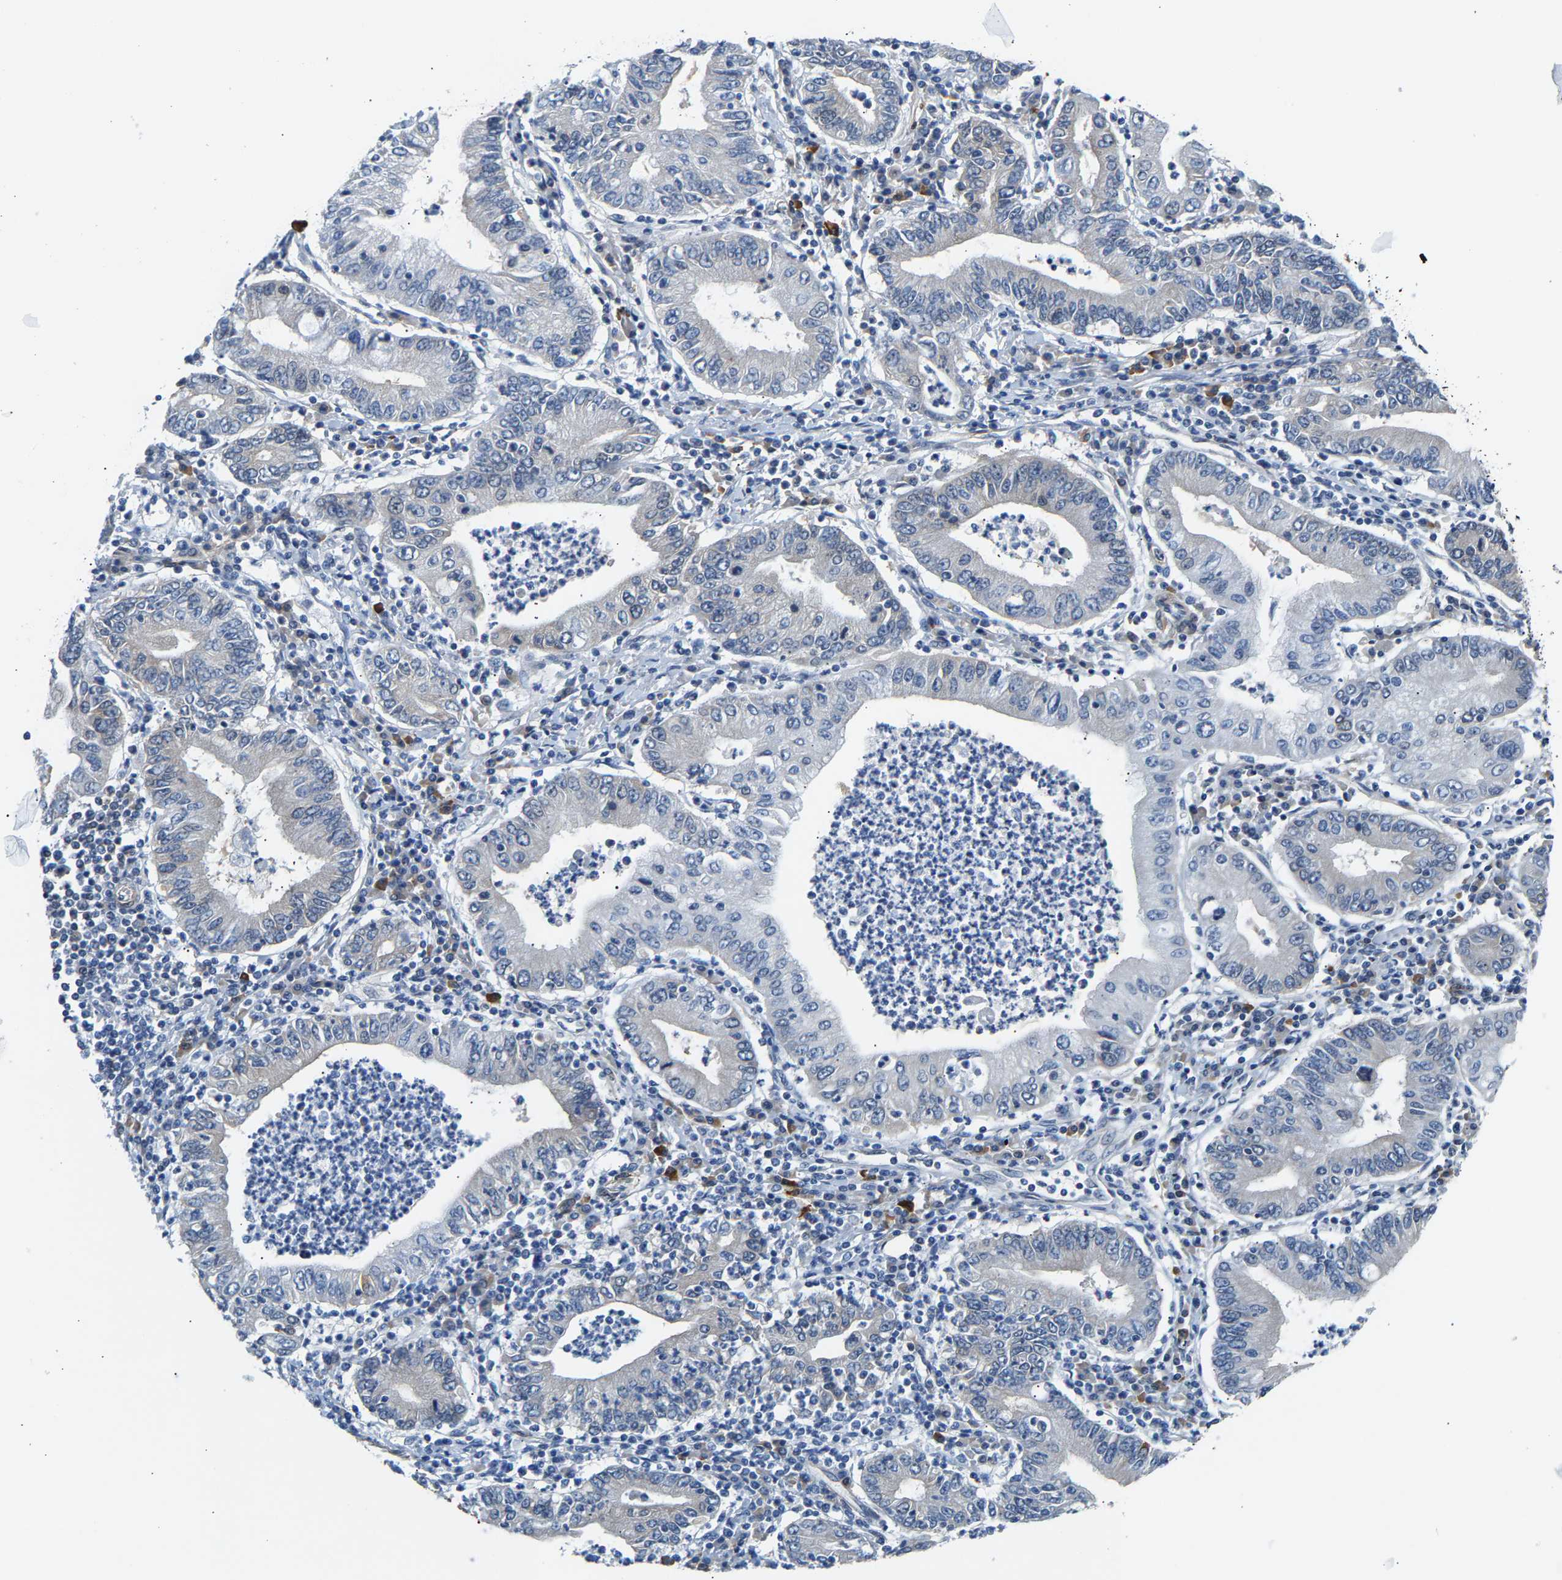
{"staining": {"intensity": "negative", "quantity": "none", "location": "none"}, "tissue": "stomach cancer", "cell_type": "Tumor cells", "image_type": "cancer", "snomed": [{"axis": "morphology", "description": "Normal tissue, NOS"}, {"axis": "morphology", "description": "Adenocarcinoma, NOS"}, {"axis": "topography", "description": "Esophagus"}, {"axis": "topography", "description": "Stomach, upper"}, {"axis": "topography", "description": "Peripheral nerve tissue"}], "caption": "Tumor cells show no significant protein positivity in adenocarcinoma (stomach).", "gene": "PAWR", "patient": {"sex": "male", "age": 62}}